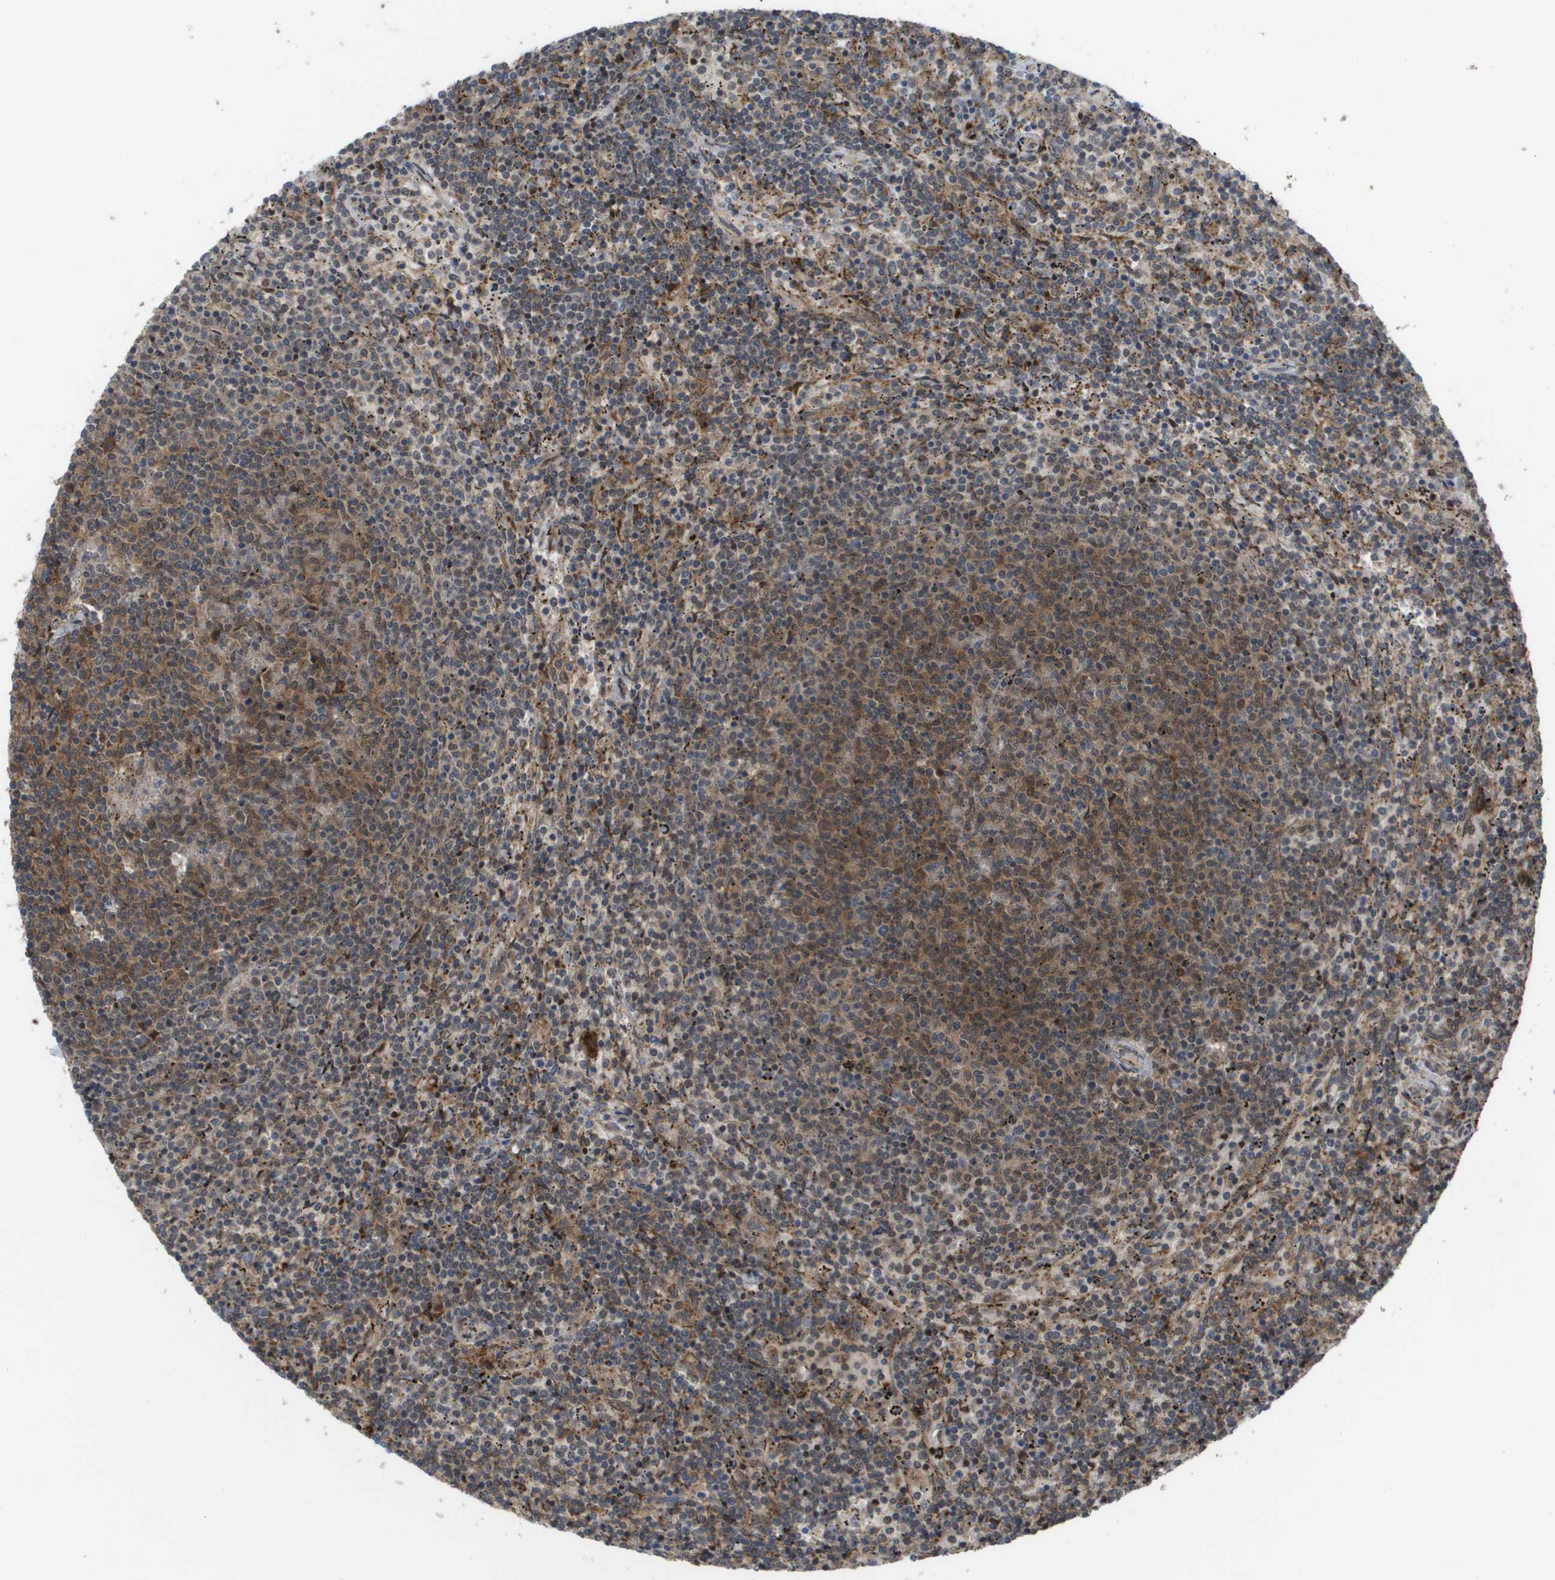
{"staining": {"intensity": "moderate", "quantity": "25%-75%", "location": "cytoplasmic/membranous"}, "tissue": "lymphoma", "cell_type": "Tumor cells", "image_type": "cancer", "snomed": [{"axis": "morphology", "description": "Malignant lymphoma, non-Hodgkin's type, Low grade"}, {"axis": "topography", "description": "Spleen"}], "caption": "Immunohistochemical staining of human malignant lymphoma, non-Hodgkin's type (low-grade) exhibits medium levels of moderate cytoplasmic/membranous protein expression in approximately 25%-75% of tumor cells.", "gene": "CTPS2", "patient": {"sex": "female", "age": 50}}